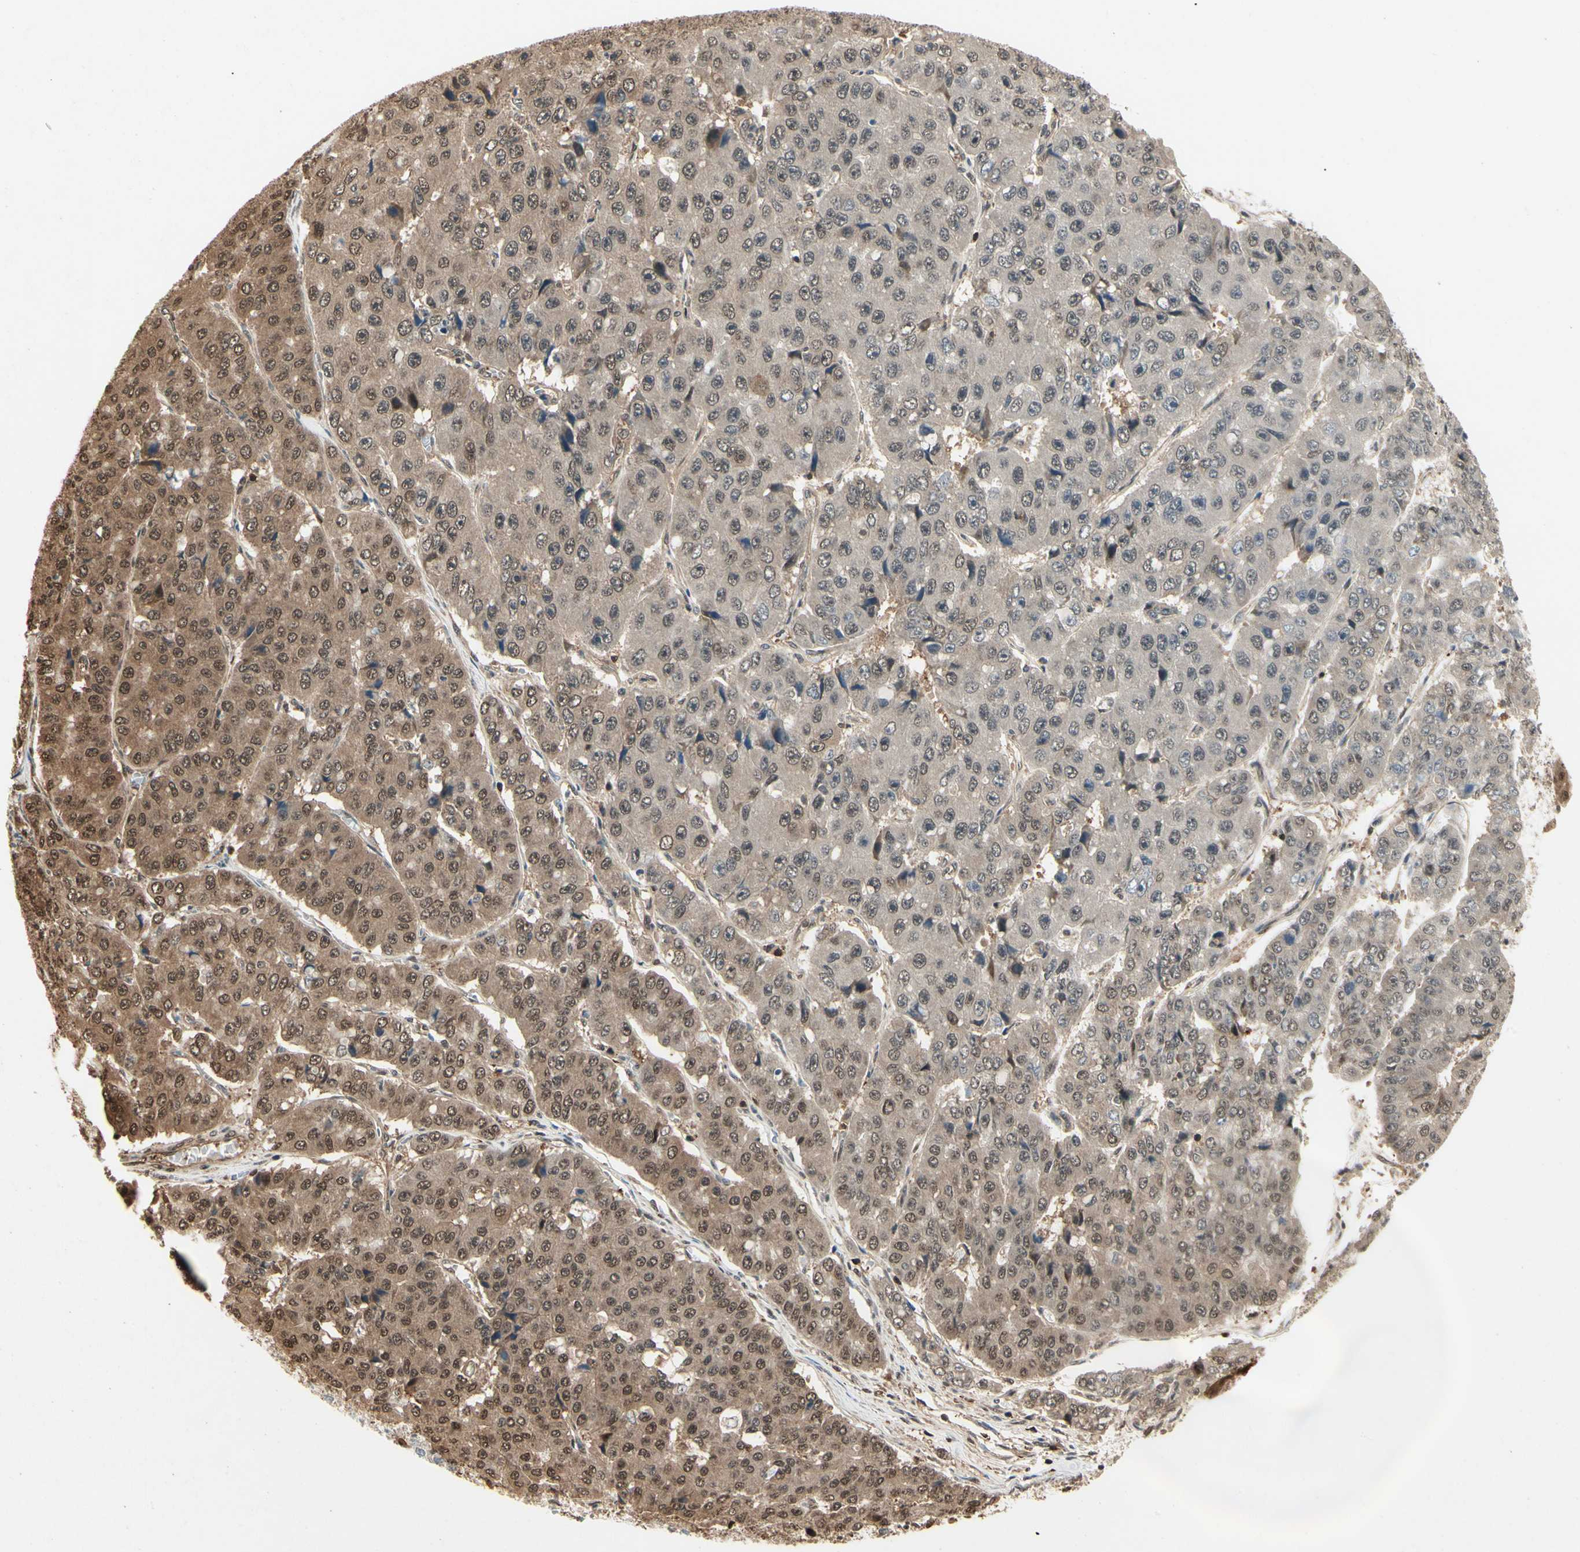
{"staining": {"intensity": "moderate", "quantity": ">75%", "location": "cytoplasmic/membranous"}, "tissue": "pancreatic cancer", "cell_type": "Tumor cells", "image_type": "cancer", "snomed": [{"axis": "morphology", "description": "Adenocarcinoma, NOS"}, {"axis": "topography", "description": "Pancreas"}], "caption": "Immunohistochemical staining of adenocarcinoma (pancreatic) reveals moderate cytoplasmic/membranous protein expression in about >75% of tumor cells. (DAB IHC, brown staining for protein, blue staining for nuclei).", "gene": "YWHAQ", "patient": {"sex": "male", "age": 50}}